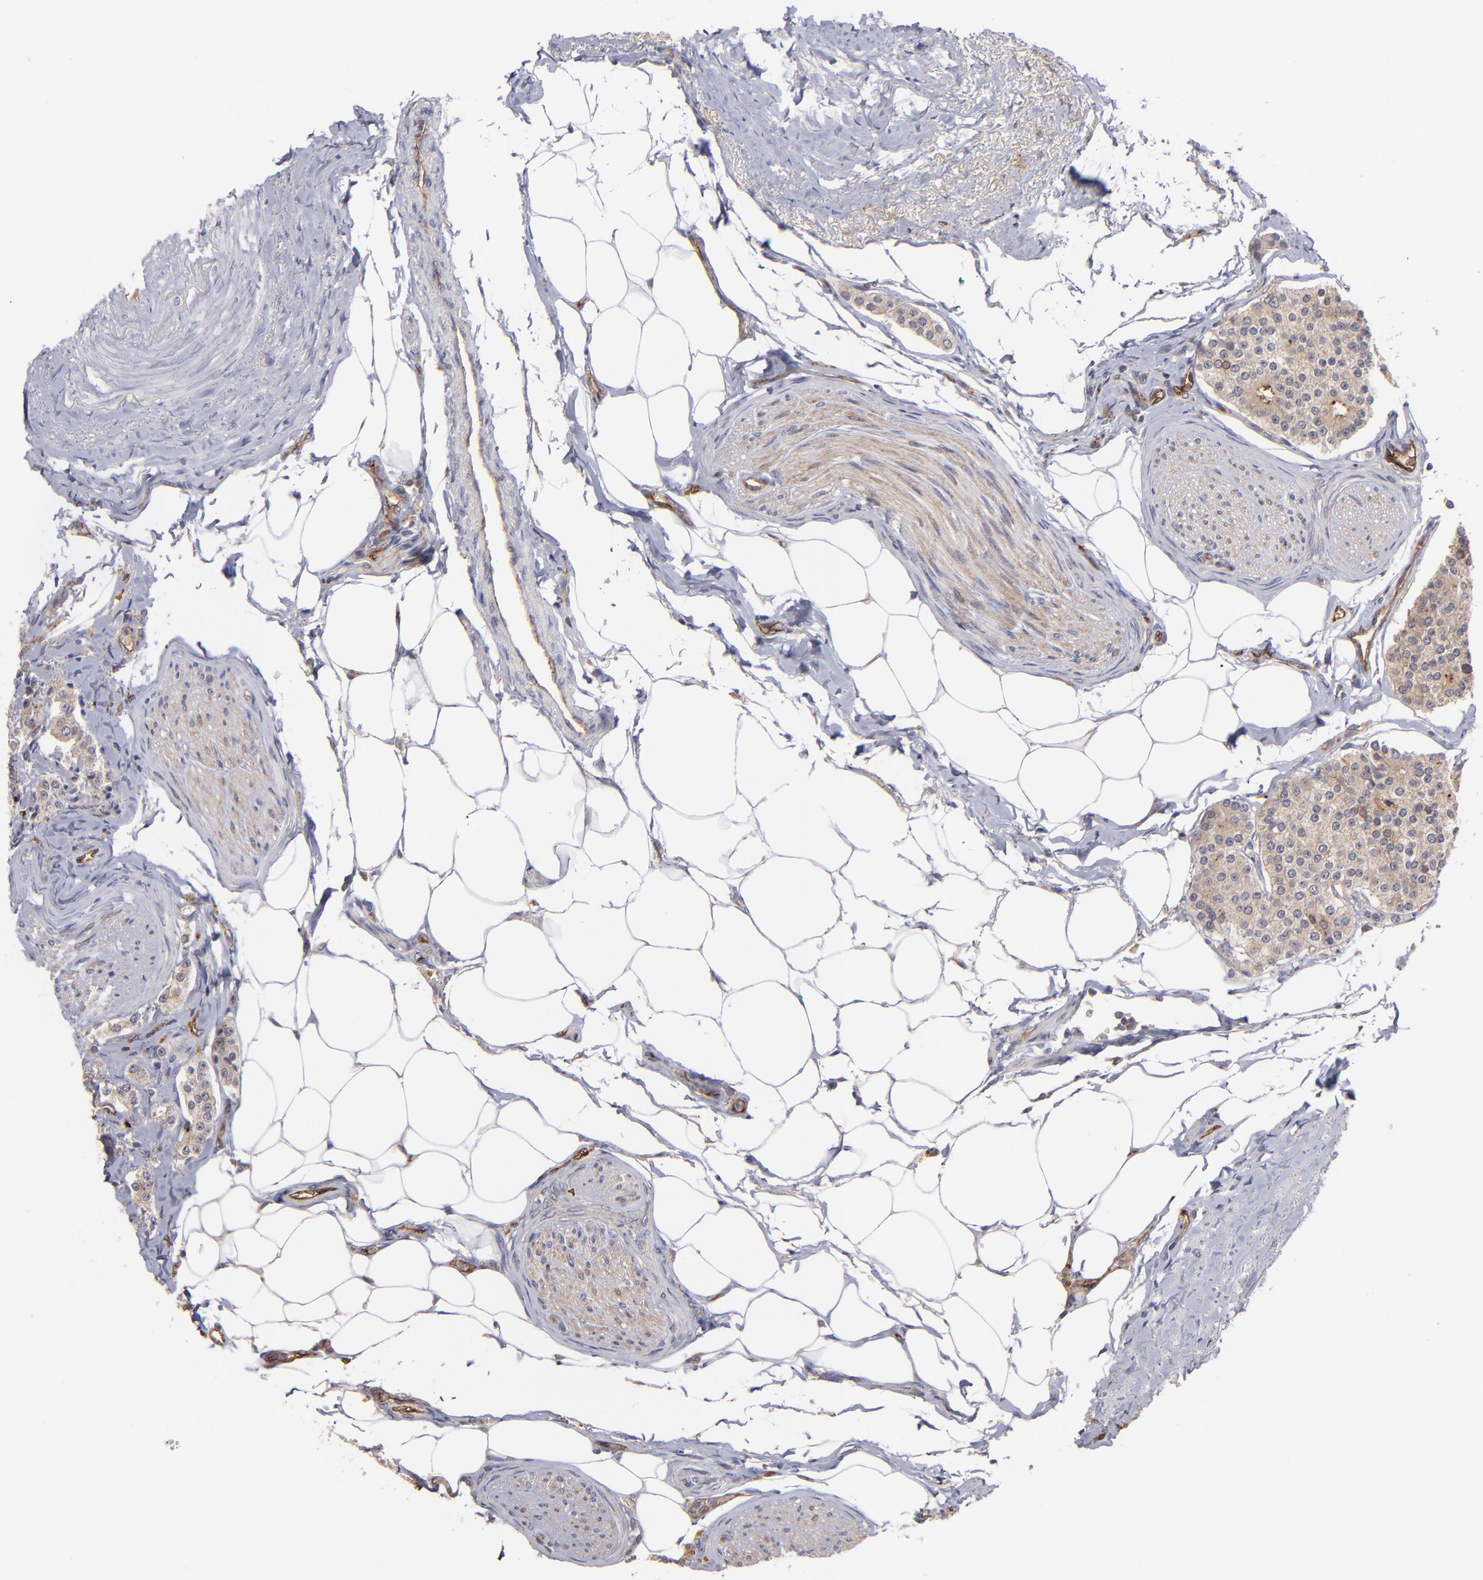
{"staining": {"intensity": "weak", "quantity": "25%-75%", "location": "cytoplasmic/membranous"}, "tissue": "carcinoid", "cell_type": "Tumor cells", "image_type": "cancer", "snomed": [{"axis": "morphology", "description": "Carcinoid, malignant, NOS"}, {"axis": "topography", "description": "Colon"}], "caption": "Human carcinoid (malignant) stained for a protein (brown) exhibits weak cytoplasmic/membranous positive expression in approximately 25%-75% of tumor cells.", "gene": "ICAM1", "patient": {"sex": "female", "age": 61}}